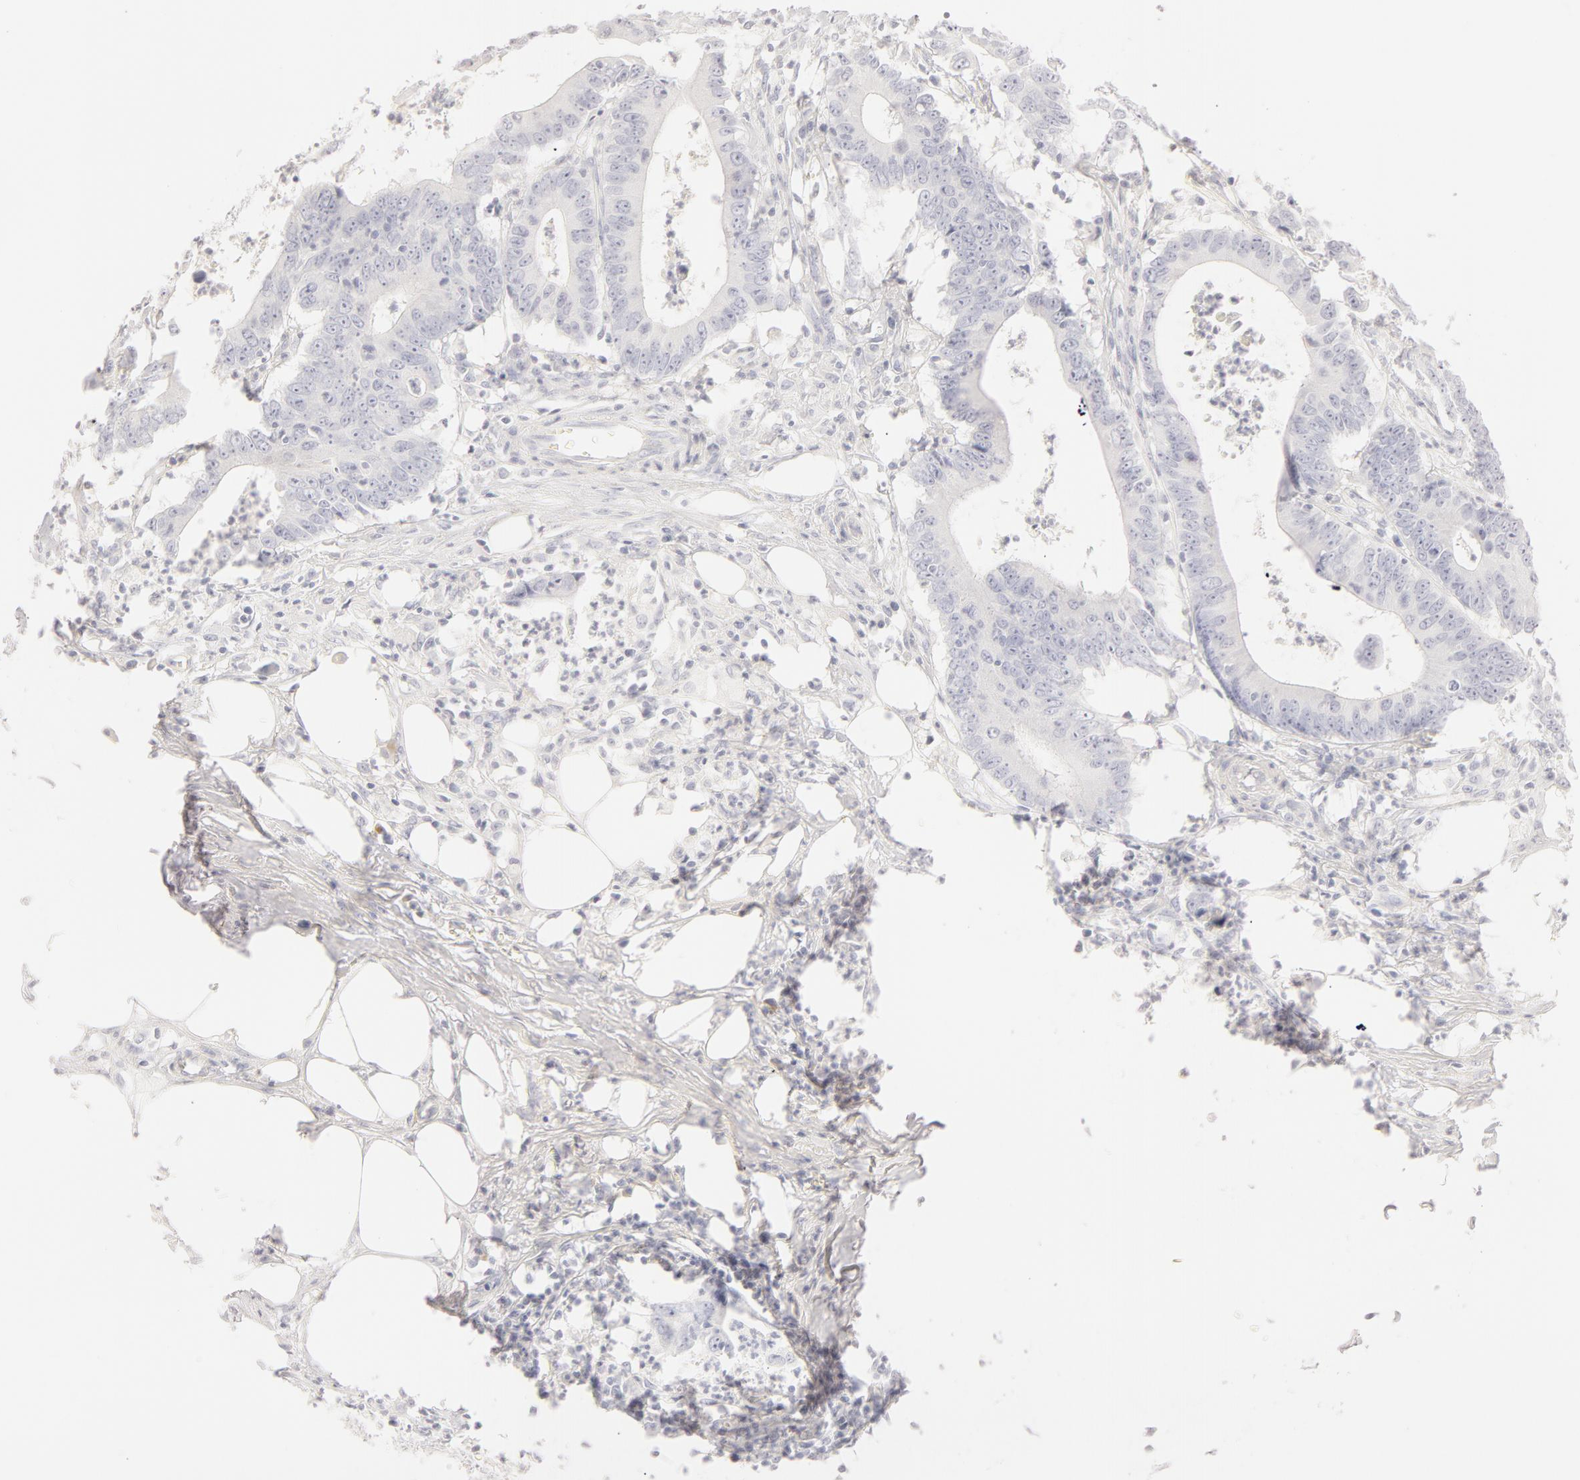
{"staining": {"intensity": "negative", "quantity": "none", "location": "none"}, "tissue": "colorectal cancer", "cell_type": "Tumor cells", "image_type": "cancer", "snomed": [{"axis": "morphology", "description": "Adenocarcinoma, NOS"}, {"axis": "topography", "description": "Colon"}], "caption": "DAB immunohistochemical staining of human colorectal cancer reveals no significant positivity in tumor cells.", "gene": "LGALS7B", "patient": {"sex": "male", "age": 55}}